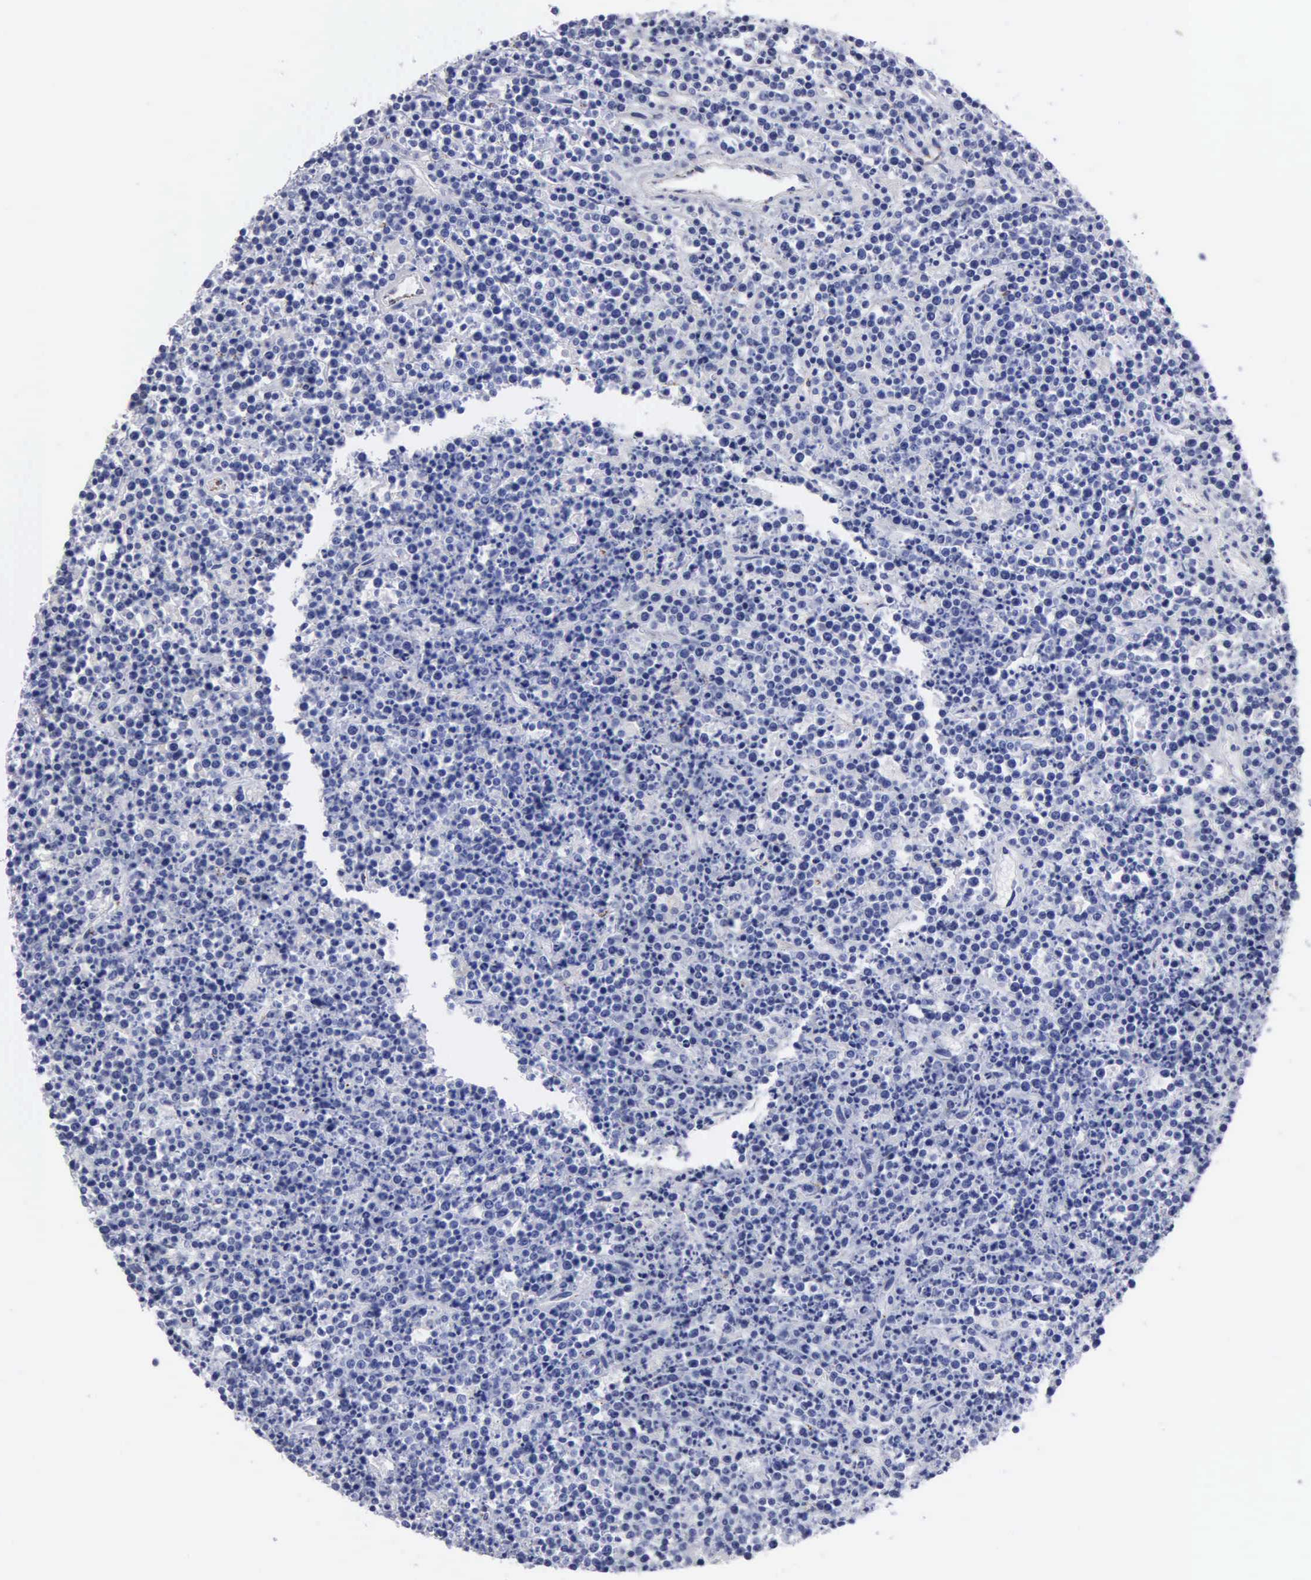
{"staining": {"intensity": "negative", "quantity": "none", "location": "none"}, "tissue": "lymphoma", "cell_type": "Tumor cells", "image_type": "cancer", "snomed": [{"axis": "morphology", "description": "Malignant lymphoma, non-Hodgkin's type, High grade"}, {"axis": "topography", "description": "Ovary"}], "caption": "This image is of lymphoma stained with immunohistochemistry (IHC) to label a protein in brown with the nuclei are counter-stained blue. There is no expression in tumor cells.", "gene": "CTSL", "patient": {"sex": "female", "age": 56}}